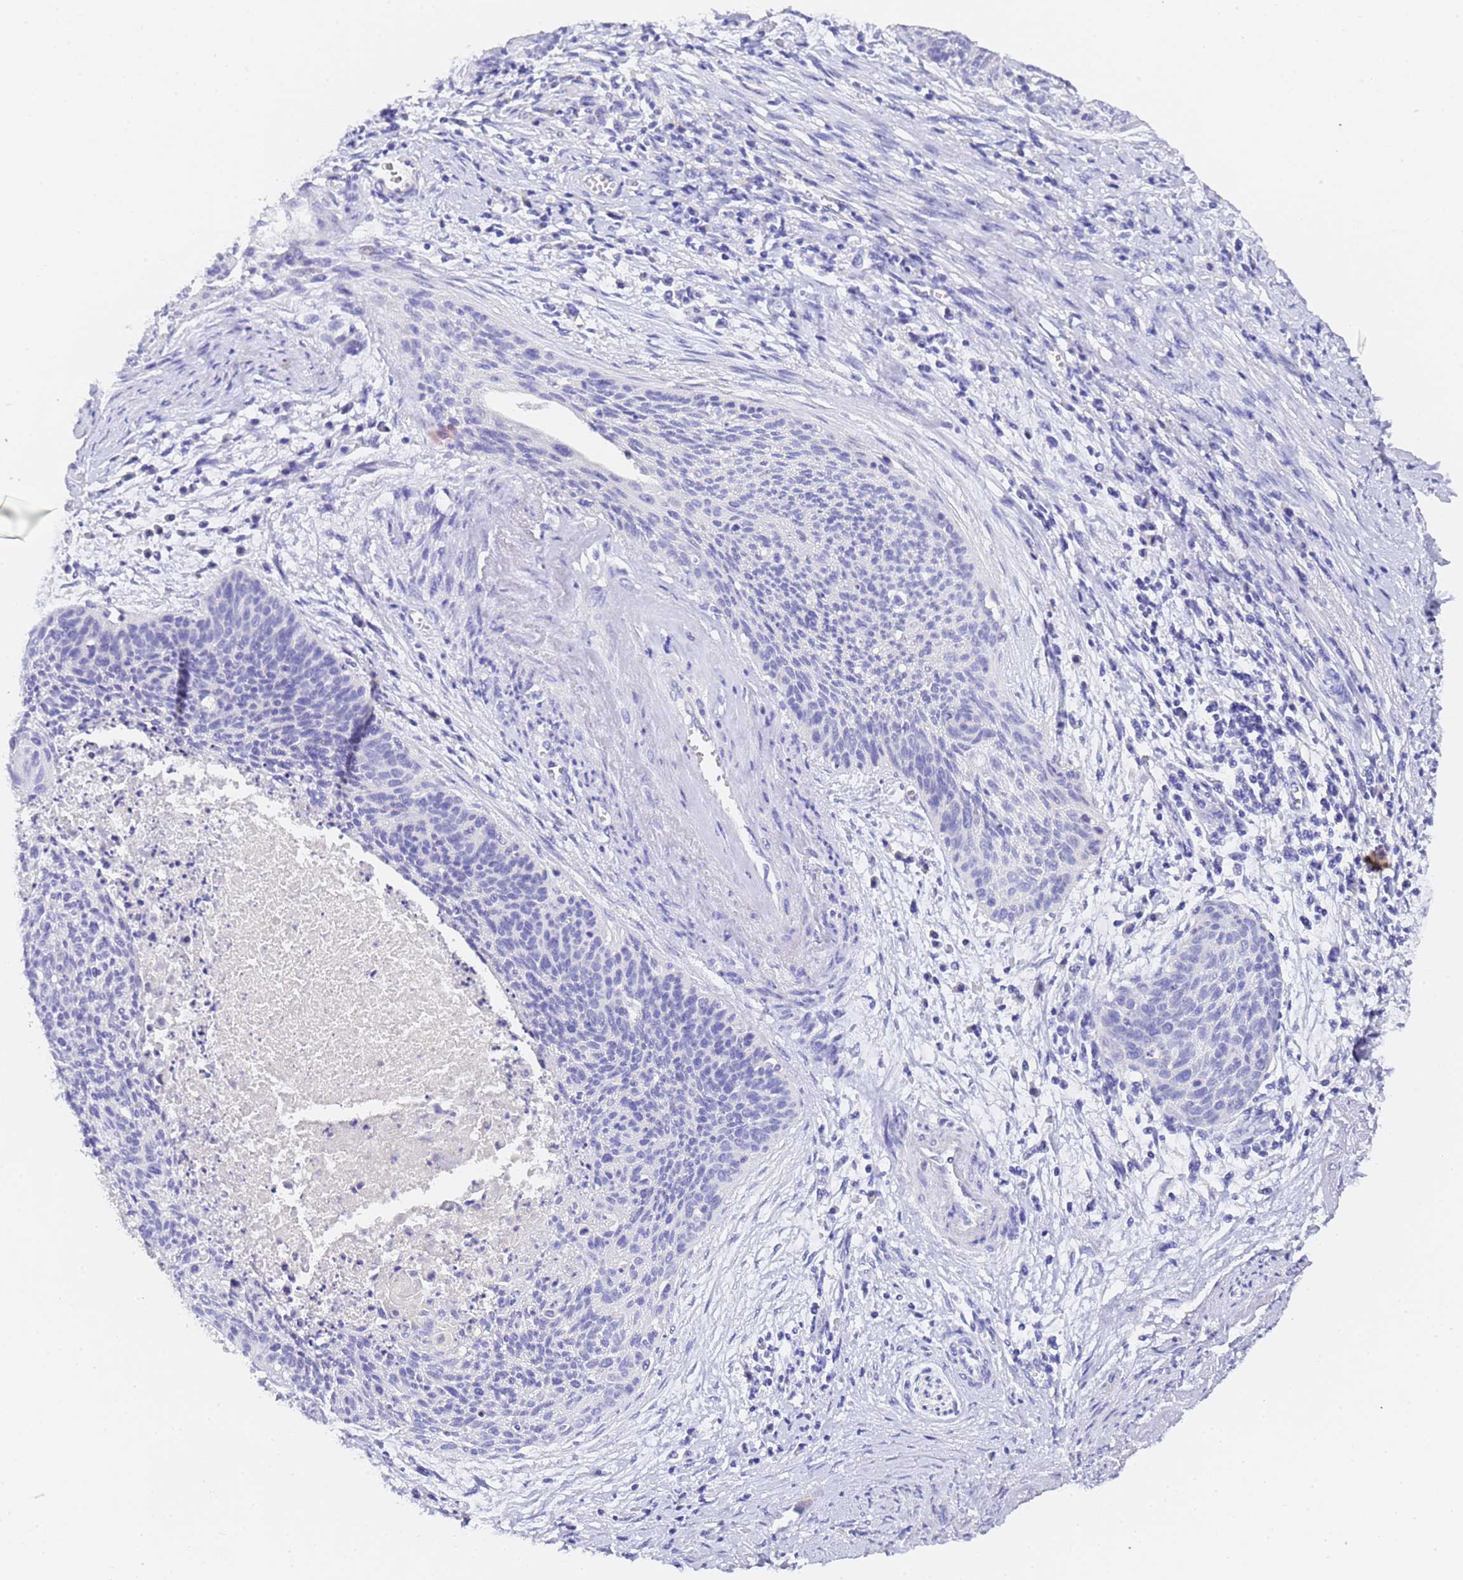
{"staining": {"intensity": "negative", "quantity": "none", "location": "none"}, "tissue": "cervical cancer", "cell_type": "Tumor cells", "image_type": "cancer", "snomed": [{"axis": "morphology", "description": "Squamous cell carcinoma, NOS"}, {"axis": "topography", "description": "Cervix"}], "caption": "Cervical squamous cell carcinoma stained for a protein using immunohistochemistry demonstrates no expression tumor cells.", "gene": "GABRA1", "patient": {"sex": "female", "age": 55}}